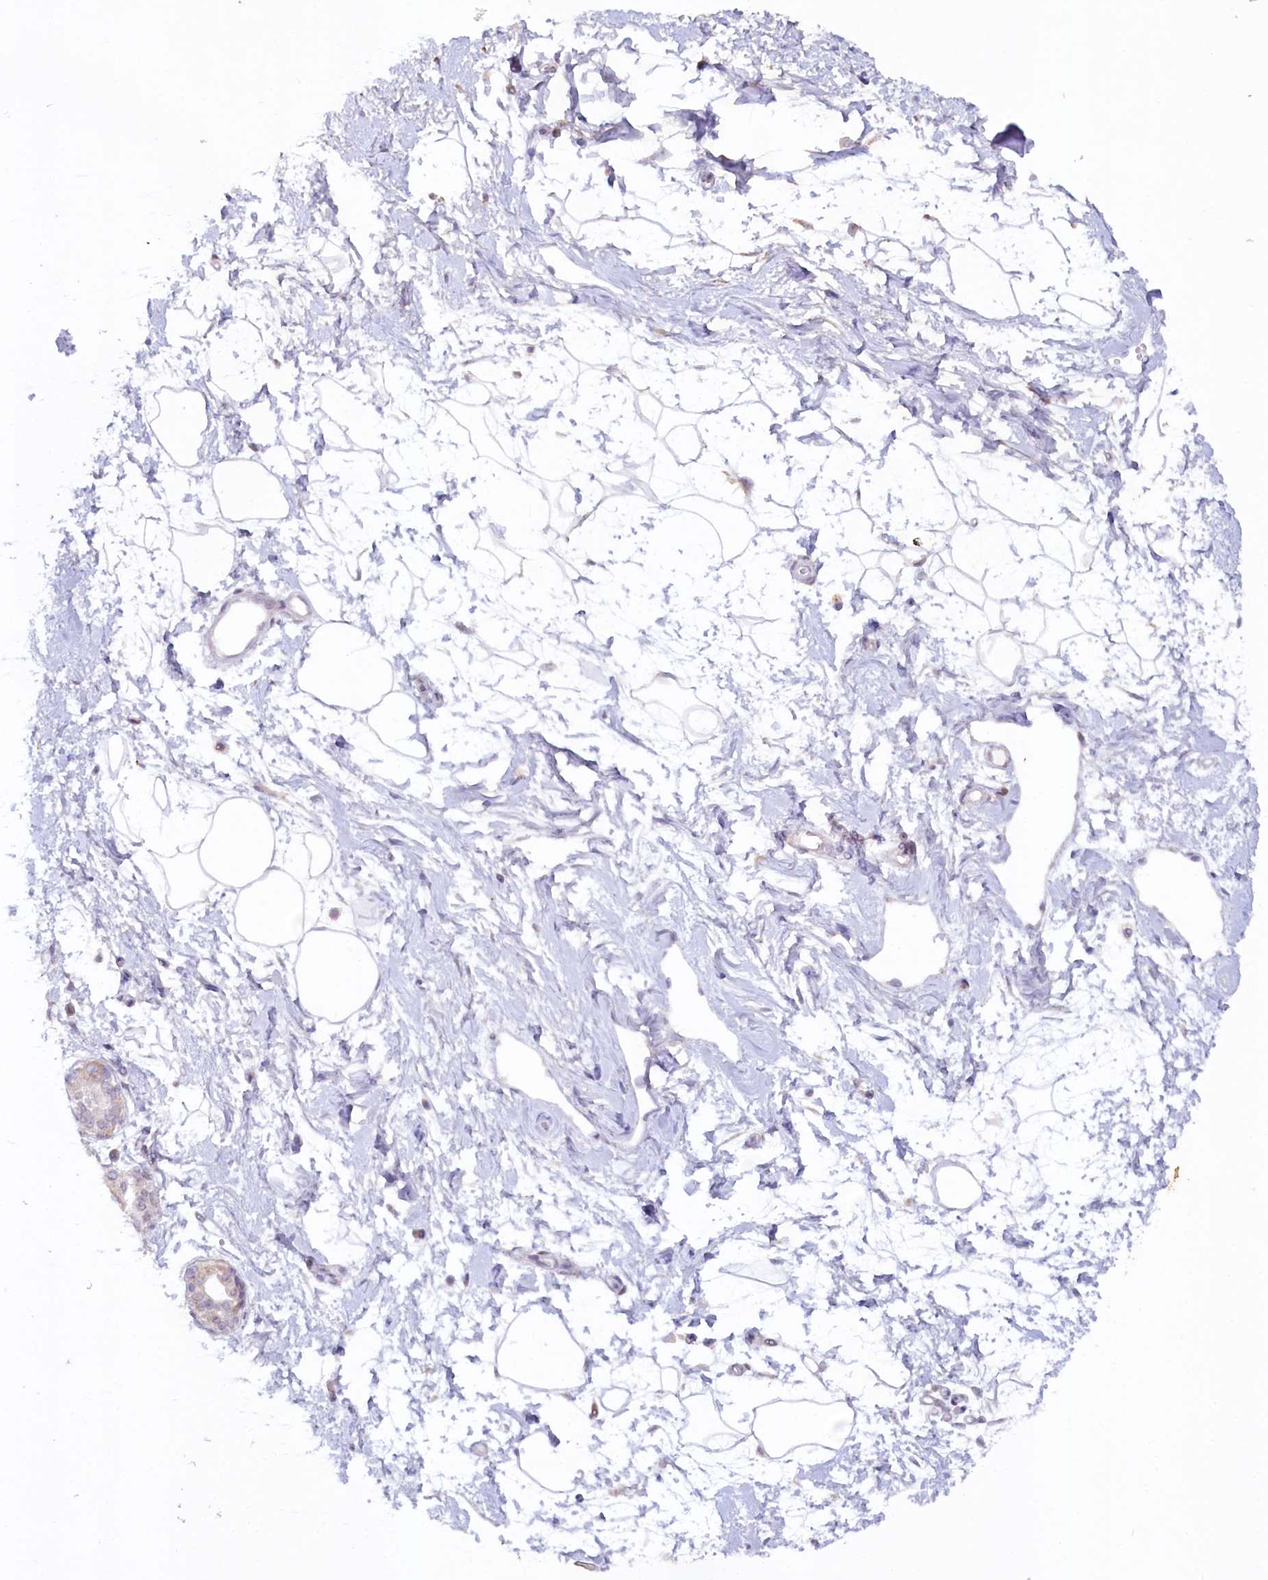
{"staining": {"intensity": "negative", "quantity": "none", "location": "none"}, "tissue": "breast", "cell_type": "Adipocytes", "image_type": "normal", "snomed": [{"axis": "morphology", "description": "Normal tissue, NOS"}, {"axis": "topography", "description": "Breast"}], "caption": "Image shows no protein staining in adipocytes of benign breast.", "gene": "PSAPL1", "patient": {"sex": "female", "age": 45}}